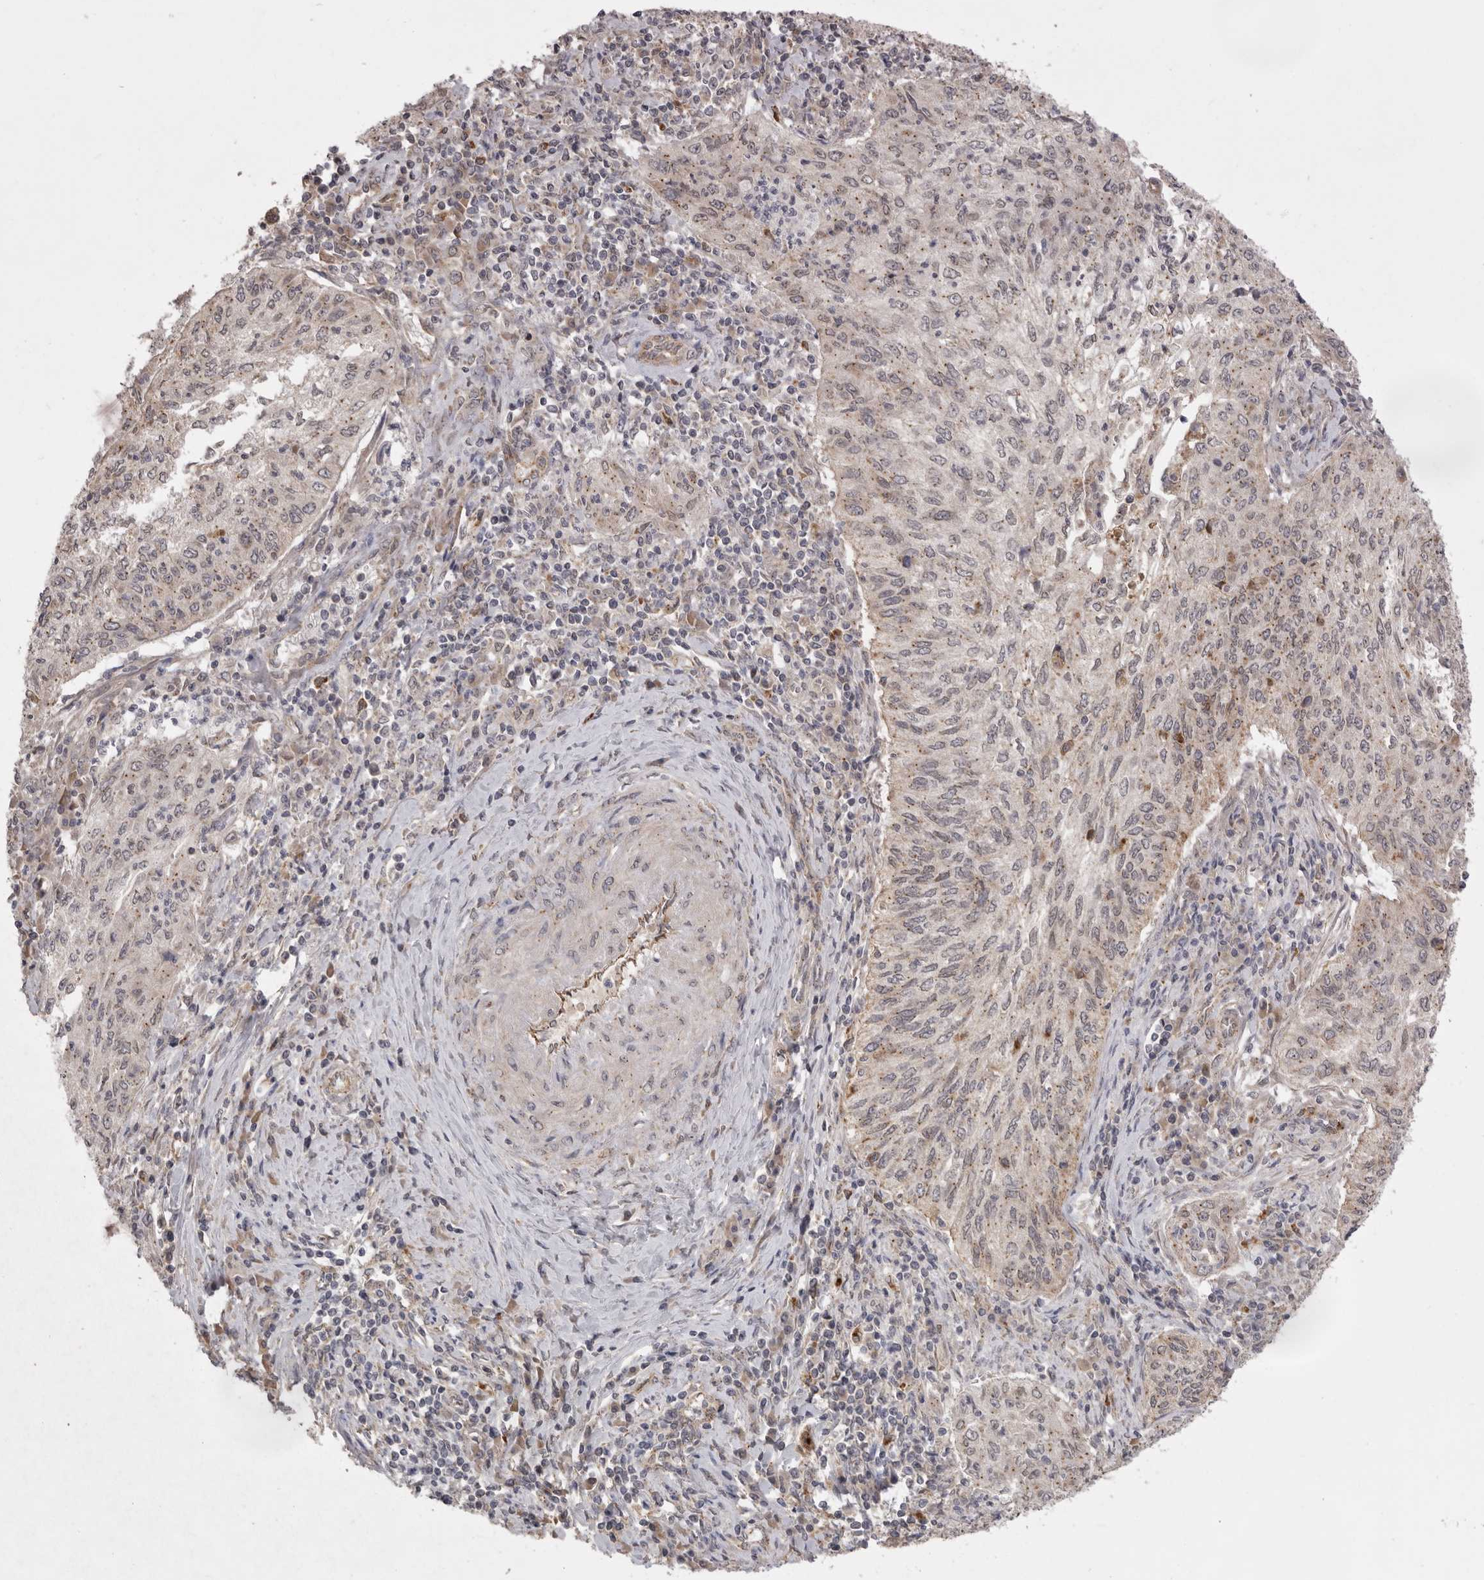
{"staining": {"intensity": "weak", "quantity": "<25%", "location": "cytoplasmic/membranous"}, "tissue": "cervical cancer", "cell_type": "Tumor cells", "image_type": "cancer", "snomed": [{"axis": "morphology", "description": "Squamous cell carcinoma, NOS"}, {"axis": "topography", "description": "Cervix"}], "caption": "IHC image of human cervical cancer stained for a protein (brown), which shows no expression in tumor cells. Brightfield microscopy of immunohistochemistry stained with DAB (3,3'-diaminobenzidine) (brown) and hematoxylin (blue), captured at high magnification.", "gene": "TLR3", "patient": {"sex": "female", "age": 30}}